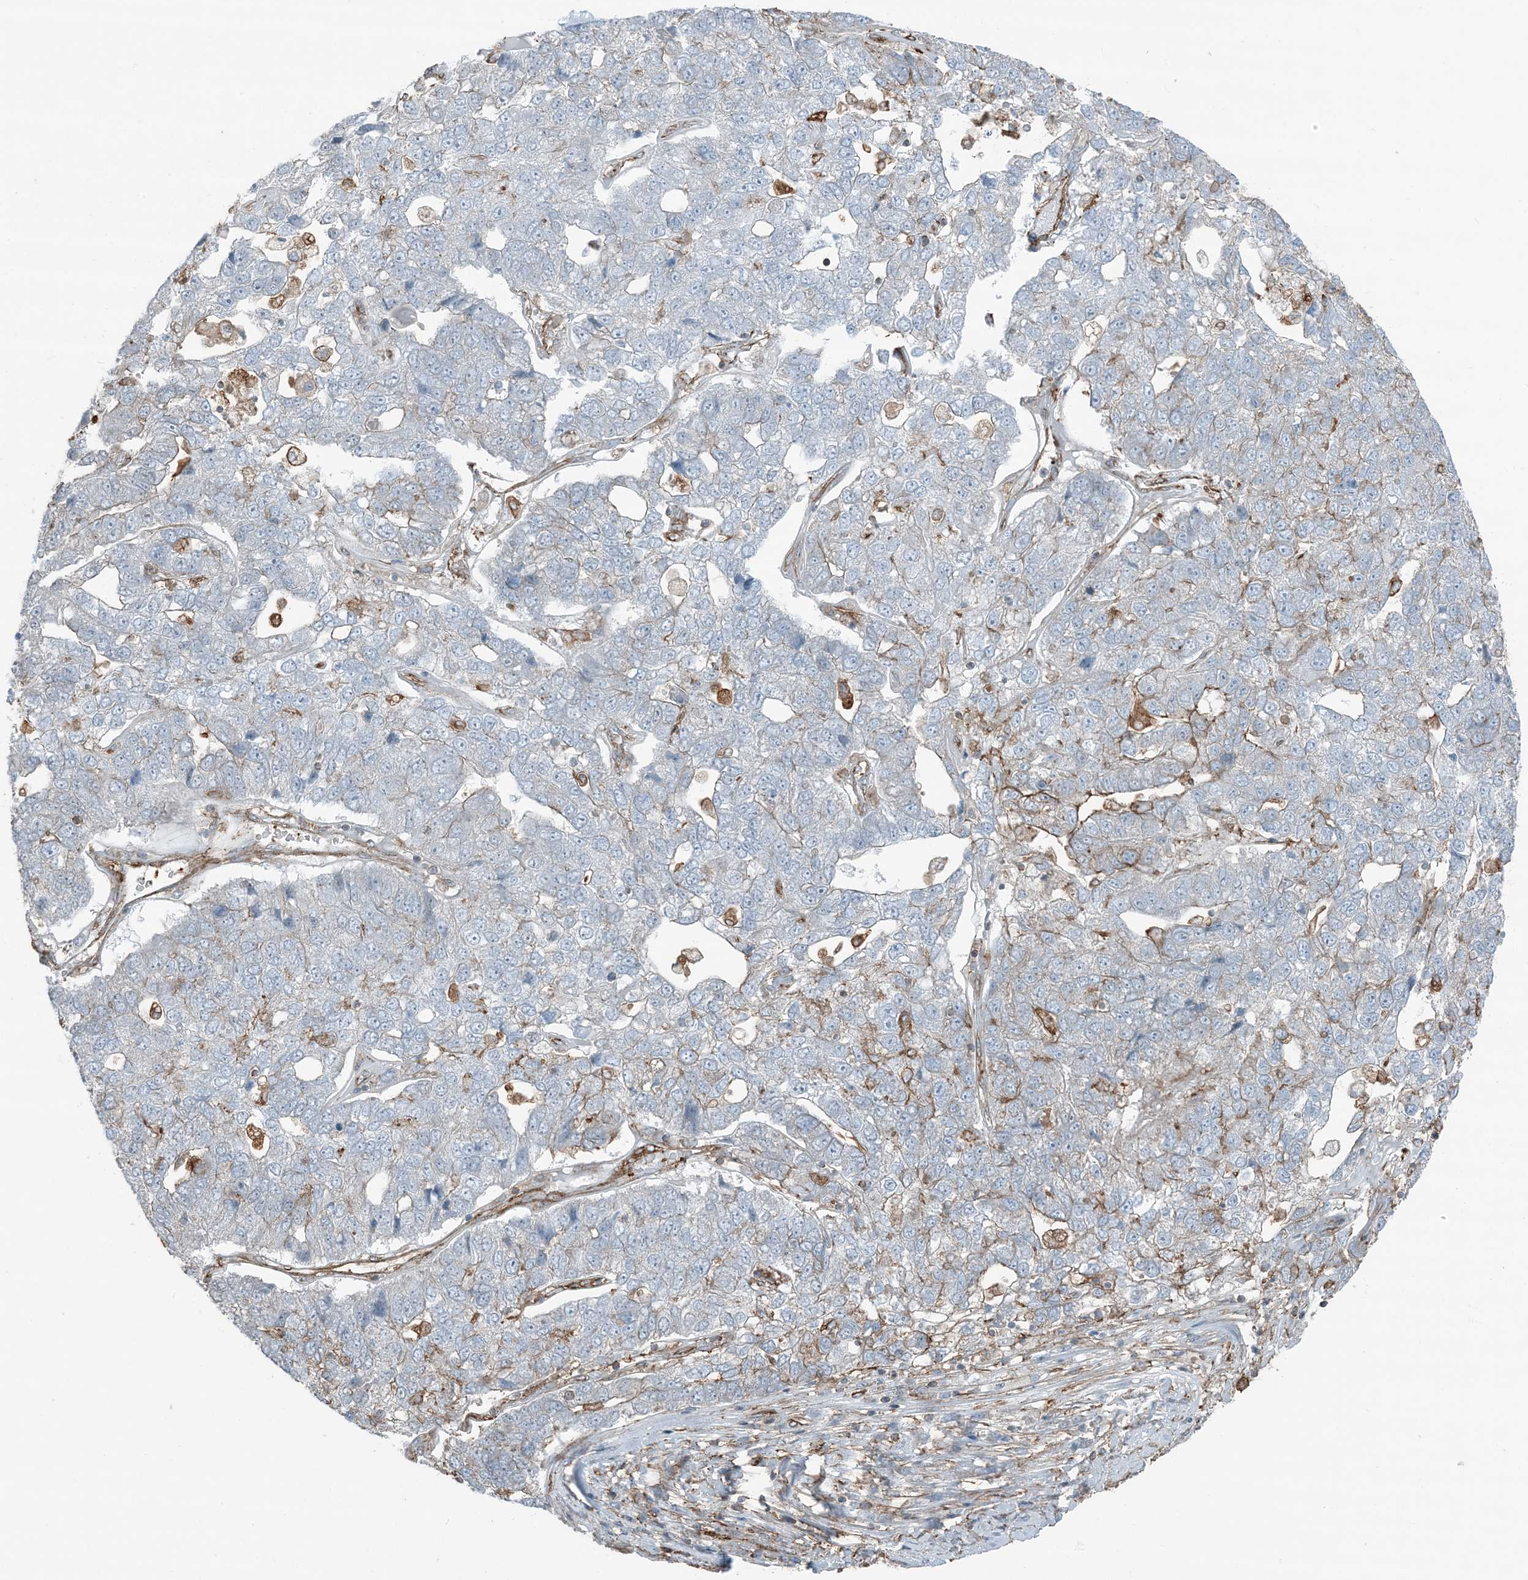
{"staining": {"intensity": "negative", "quantity": "none", "location": "none"}, "tissue": "pancreatic cancer", "cell_type": "Tumor cells", "image_type": "cancer", "snomed": [{"axis": "morphology", "description": "Adenocarcinoma, NOS"}, {"axis": "topography", "description": "Pancreas"}], "caption": "High magnification brightfield microscopy of pancreatic cancer stained with DAB (brown) and counterstained with hematoxylin (blue): tumor cells show no significant staining. (Stains: DAB (3,3'-diaminobenzidine) immunohistochemistry (IHC) with hematoxylin counter stain, Microscopy: brightfield microscopy at high magnification).", "gene": "APOBEC3C", "patient": {"sex": "female", "age": 61}}